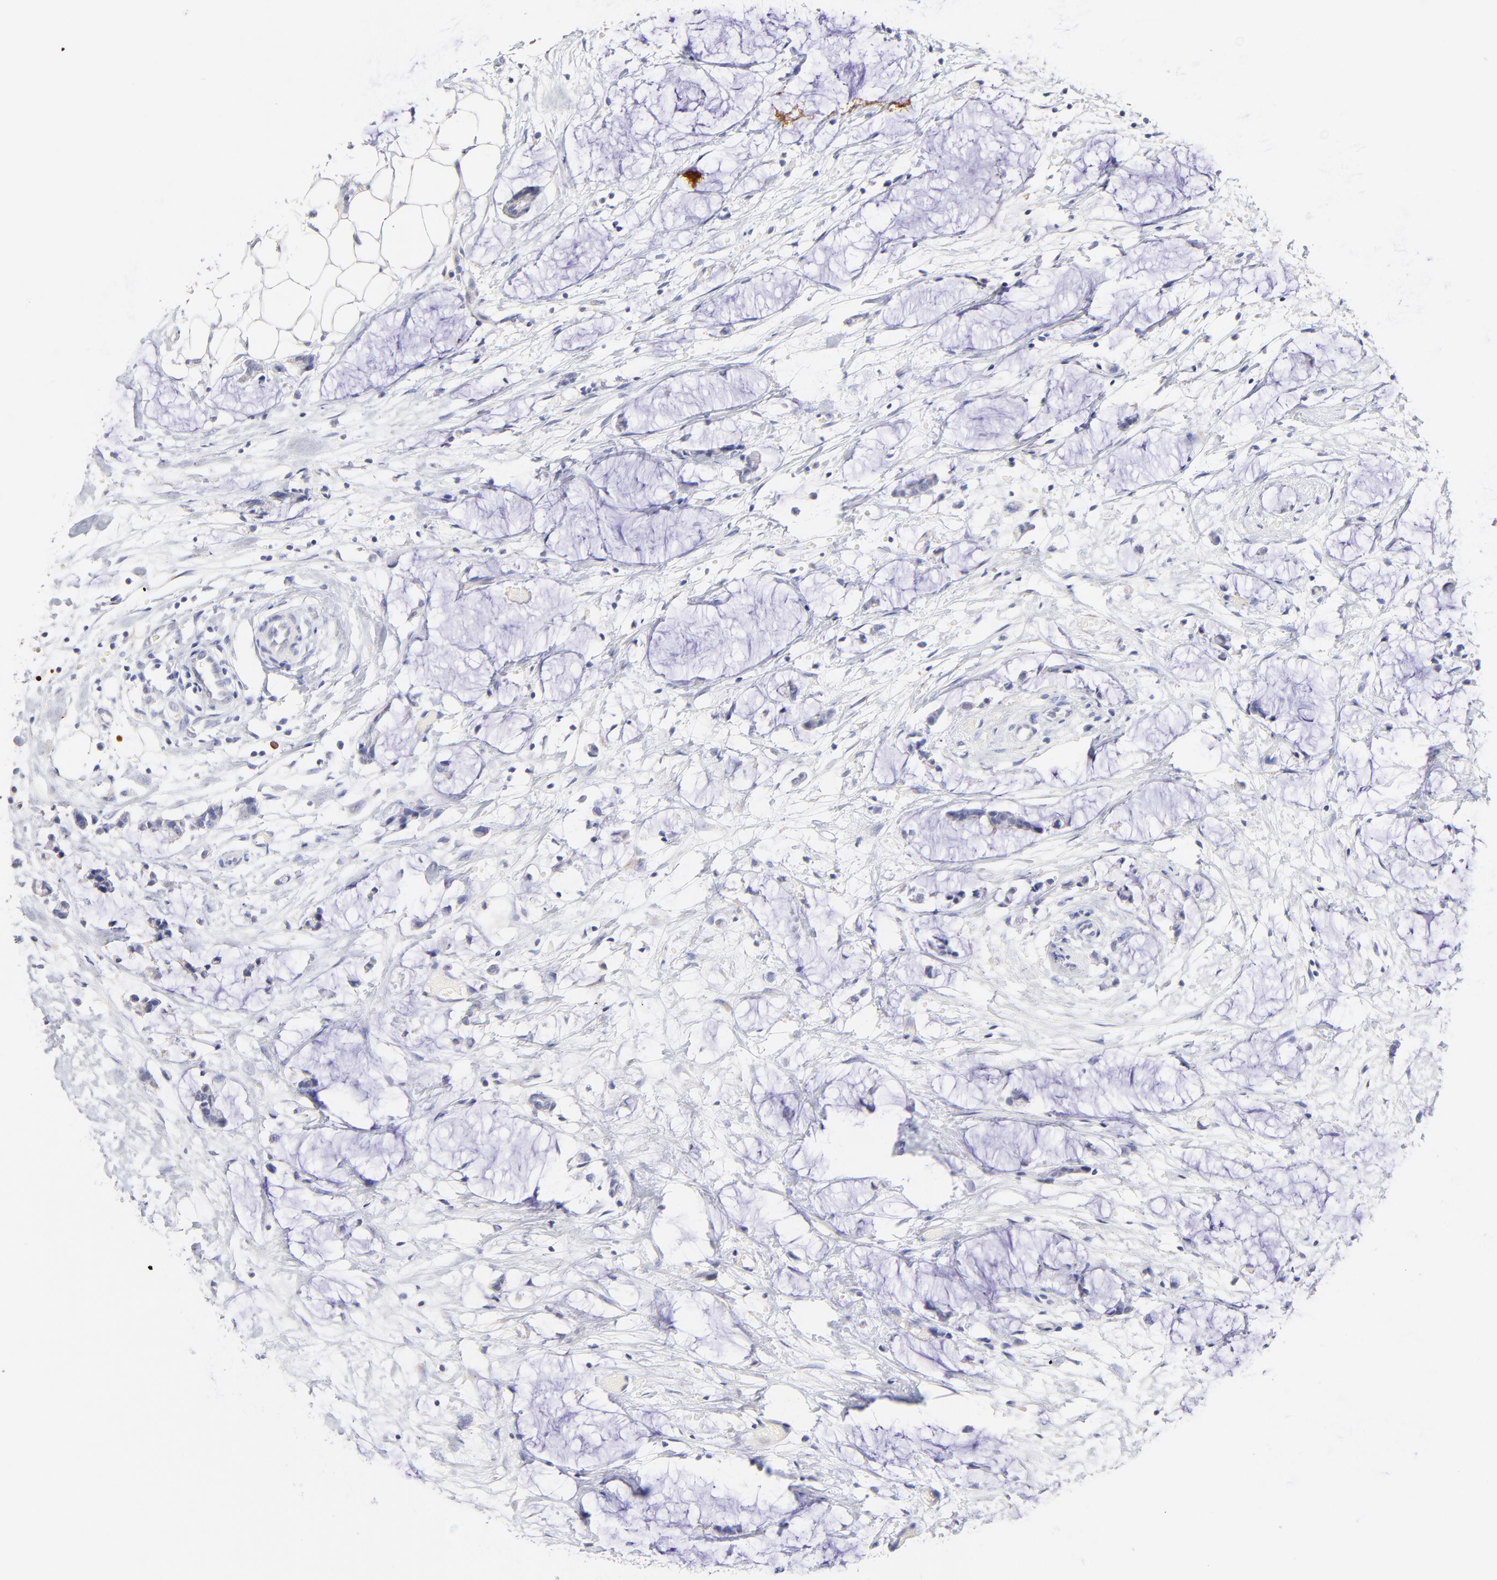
{"staining": {"intensity": "negative", "quantity": "none", "location": "none"}, "tissue": "colorectal cancer", "cell_type": "Tumor cells", "image_type": "cancer", "snomed": [{"axis": "morphology", "description": "Adenocarcinoma, NOS"}, {"axis": "topography", "description": "Colon"}], "caption": "DAB (3,3'-diaminobenzidine) immunohistochemical staining of human adenocarcinoma (colorectal) shows no significant staining in tumor cells.", "gene": "ASB9", "patient": {"sex": "male", "age": 14}}